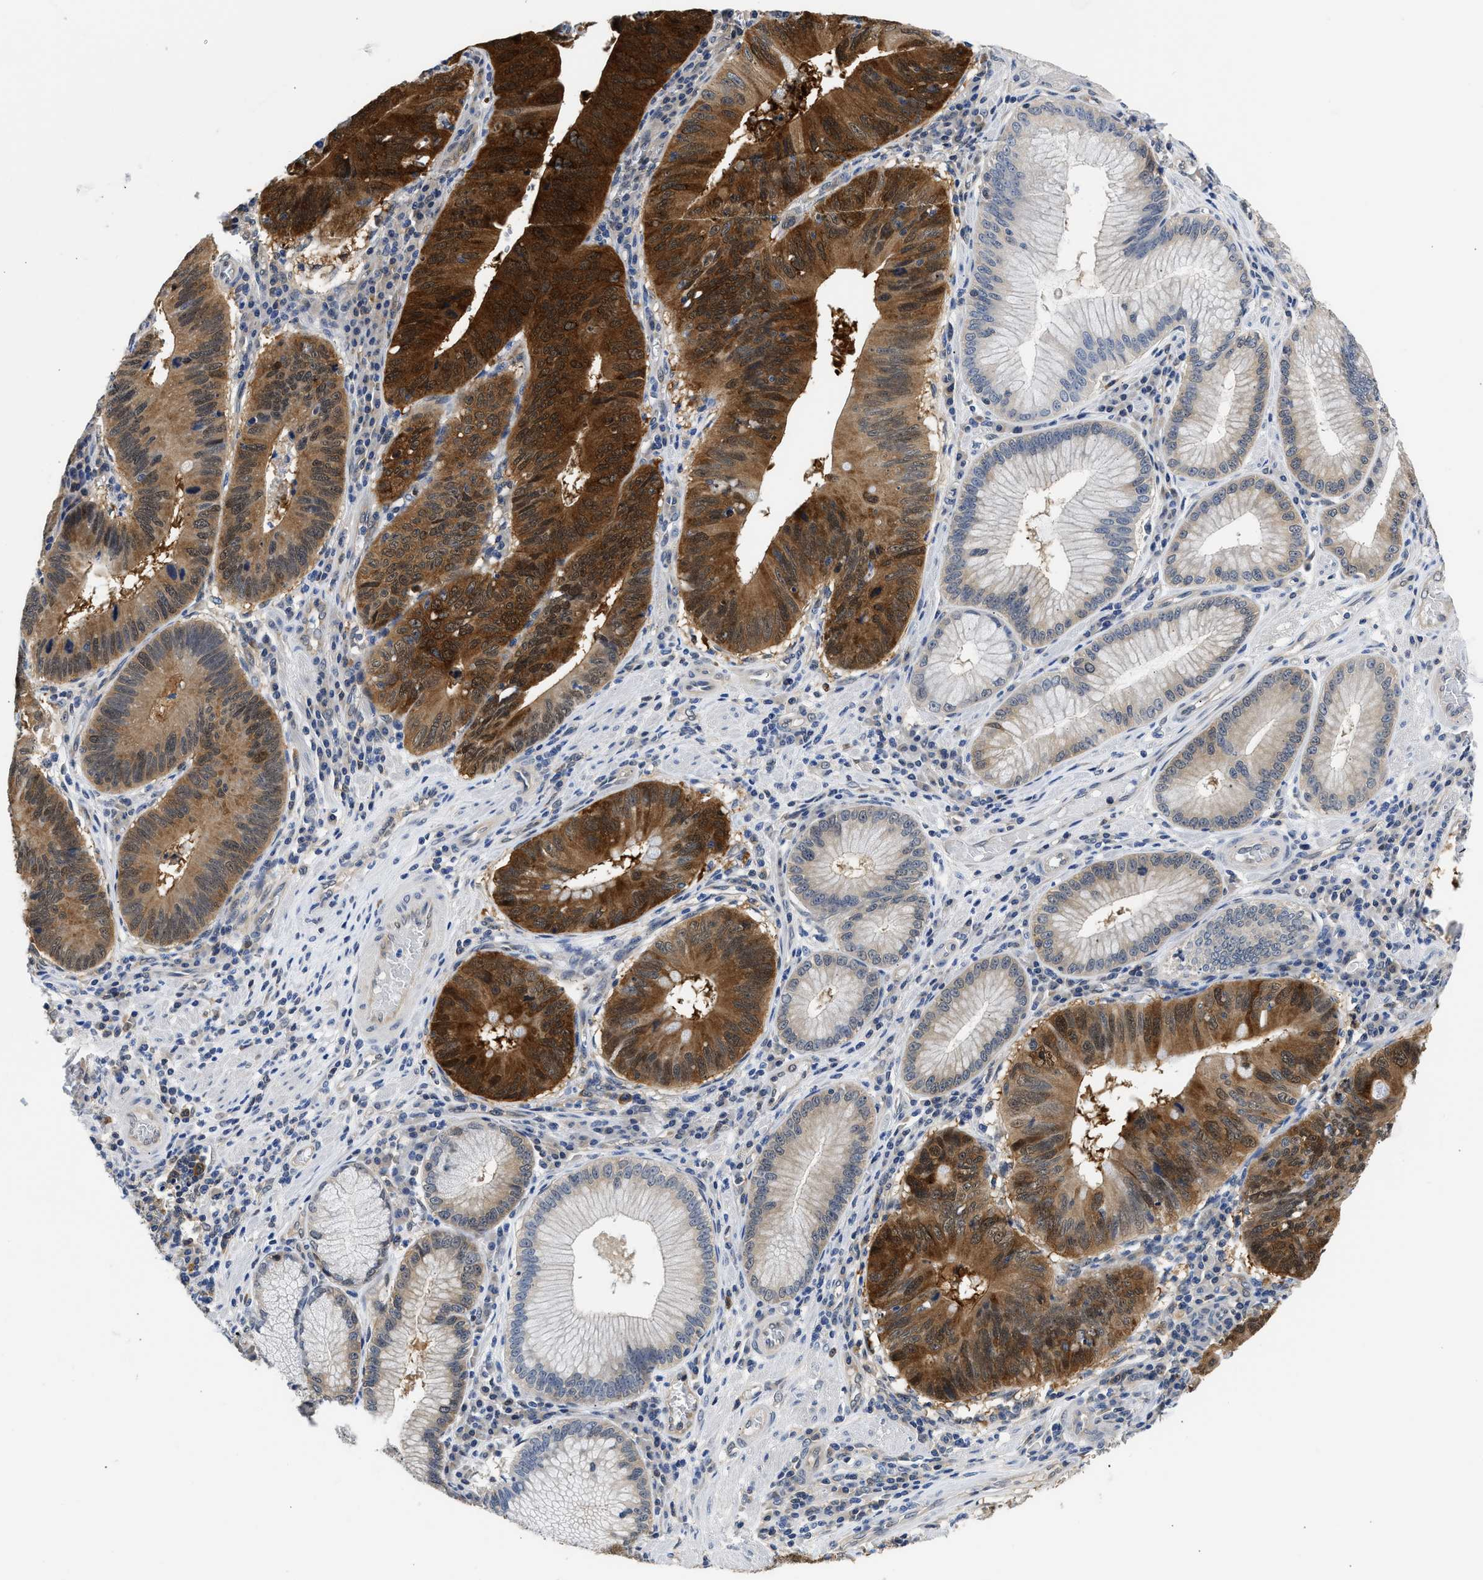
{"staining": {"intensity": "strong", "quantity": "25%-75%", "location": "cytoplasmic/membranous,nuclear"}, "tissue": "stomach cancer", "cell_type": "Tumor cells", "image_type": "cancer", "snomed": [{"axis": "morphology", "description": "Adenocarcinoma, NOS"}, {"axis": "topography", "description": "Stomach"}], "caption": "A histopathology image showing strong cytoplasmic/membranous and nuclear expression in approximately 25%-75% of tumor cells in stomach cancer, as visualized by brown immunohistochemical staining.", "gene": "XPO5", "patient": {"sex": "male", "age": 59}}